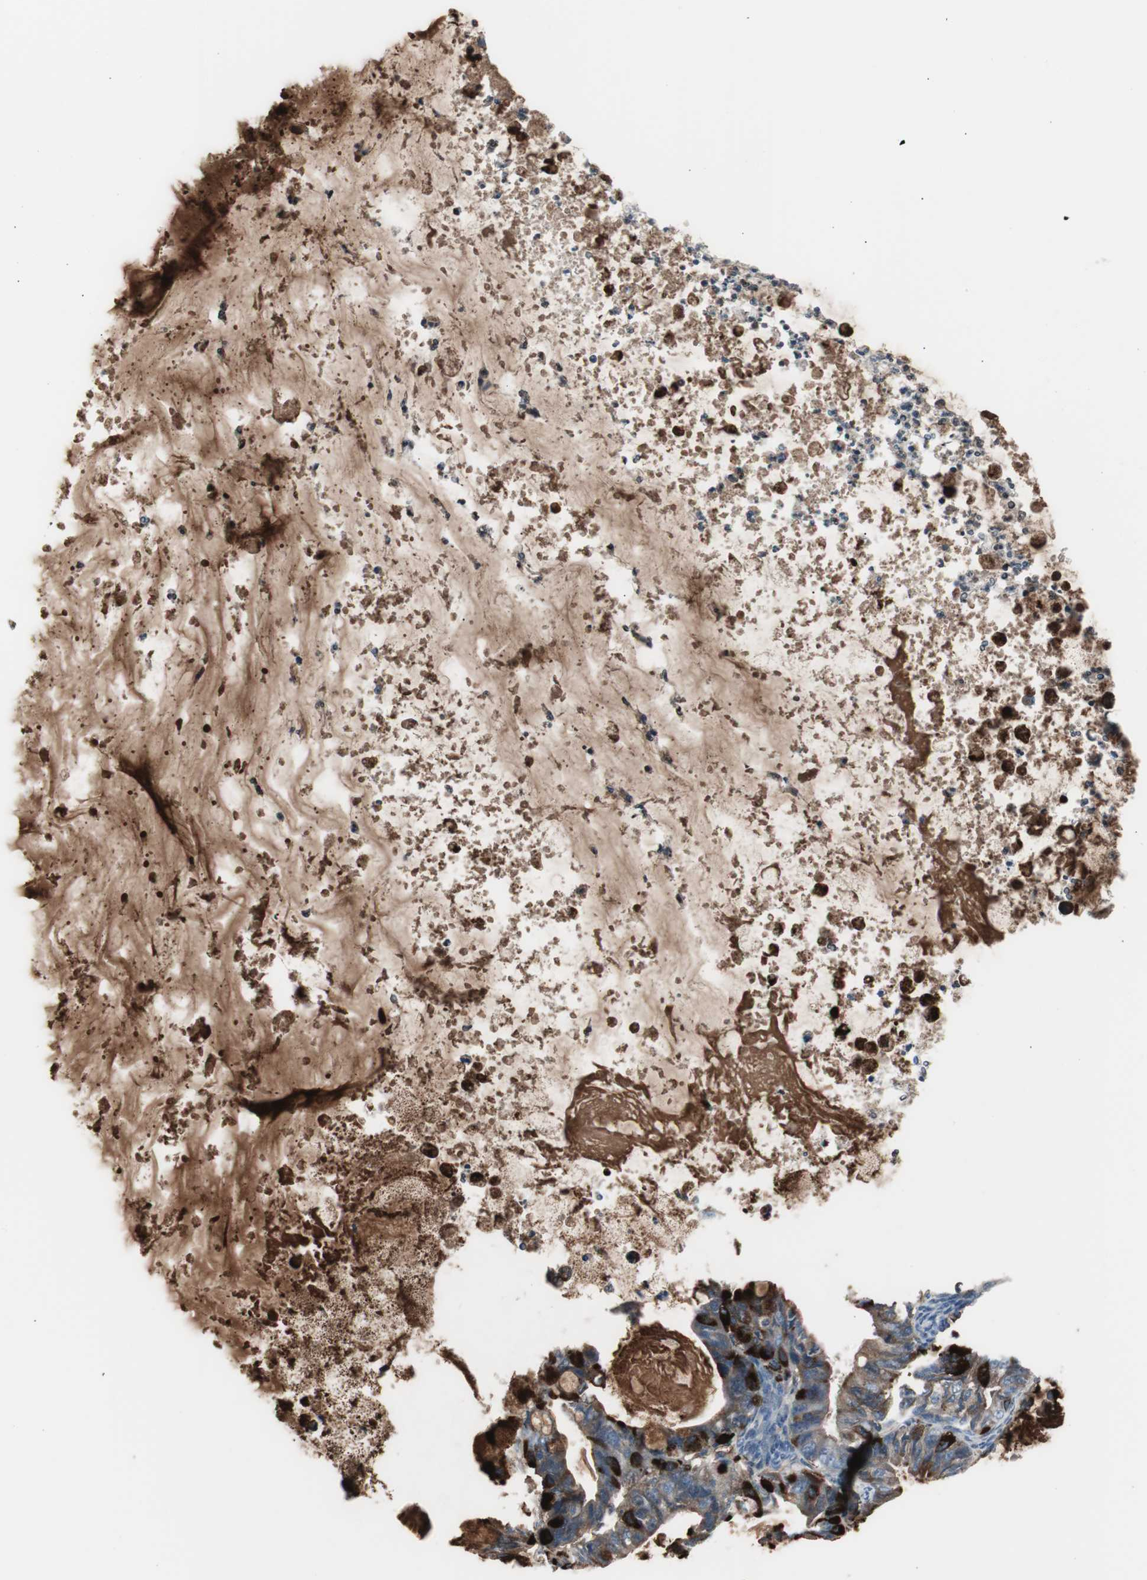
{"staining": {"intensity": "strong", "quantity": ">75%", "location": "cytoplasmic/membranous"}, "tissue": "ovarian cancer", "cell_type": "Tumor cells", "image_type": "cancer", "snomed": [{"axis": "morphology", "description": "Cystadenocarcinoma, mucinous, NOS"}, {"axis": "topography", "description": "Ovary"}], "caption": "An IHC micrograph of tumor tissue is shown. Protein staining in brown highlights strong cytoplasmic/membranous positivity in mucinous cystadenocarcinoma (ovarian) within tumor cells.", "gene": "B2M", "patient": {"sex": "female", "age": 80}}